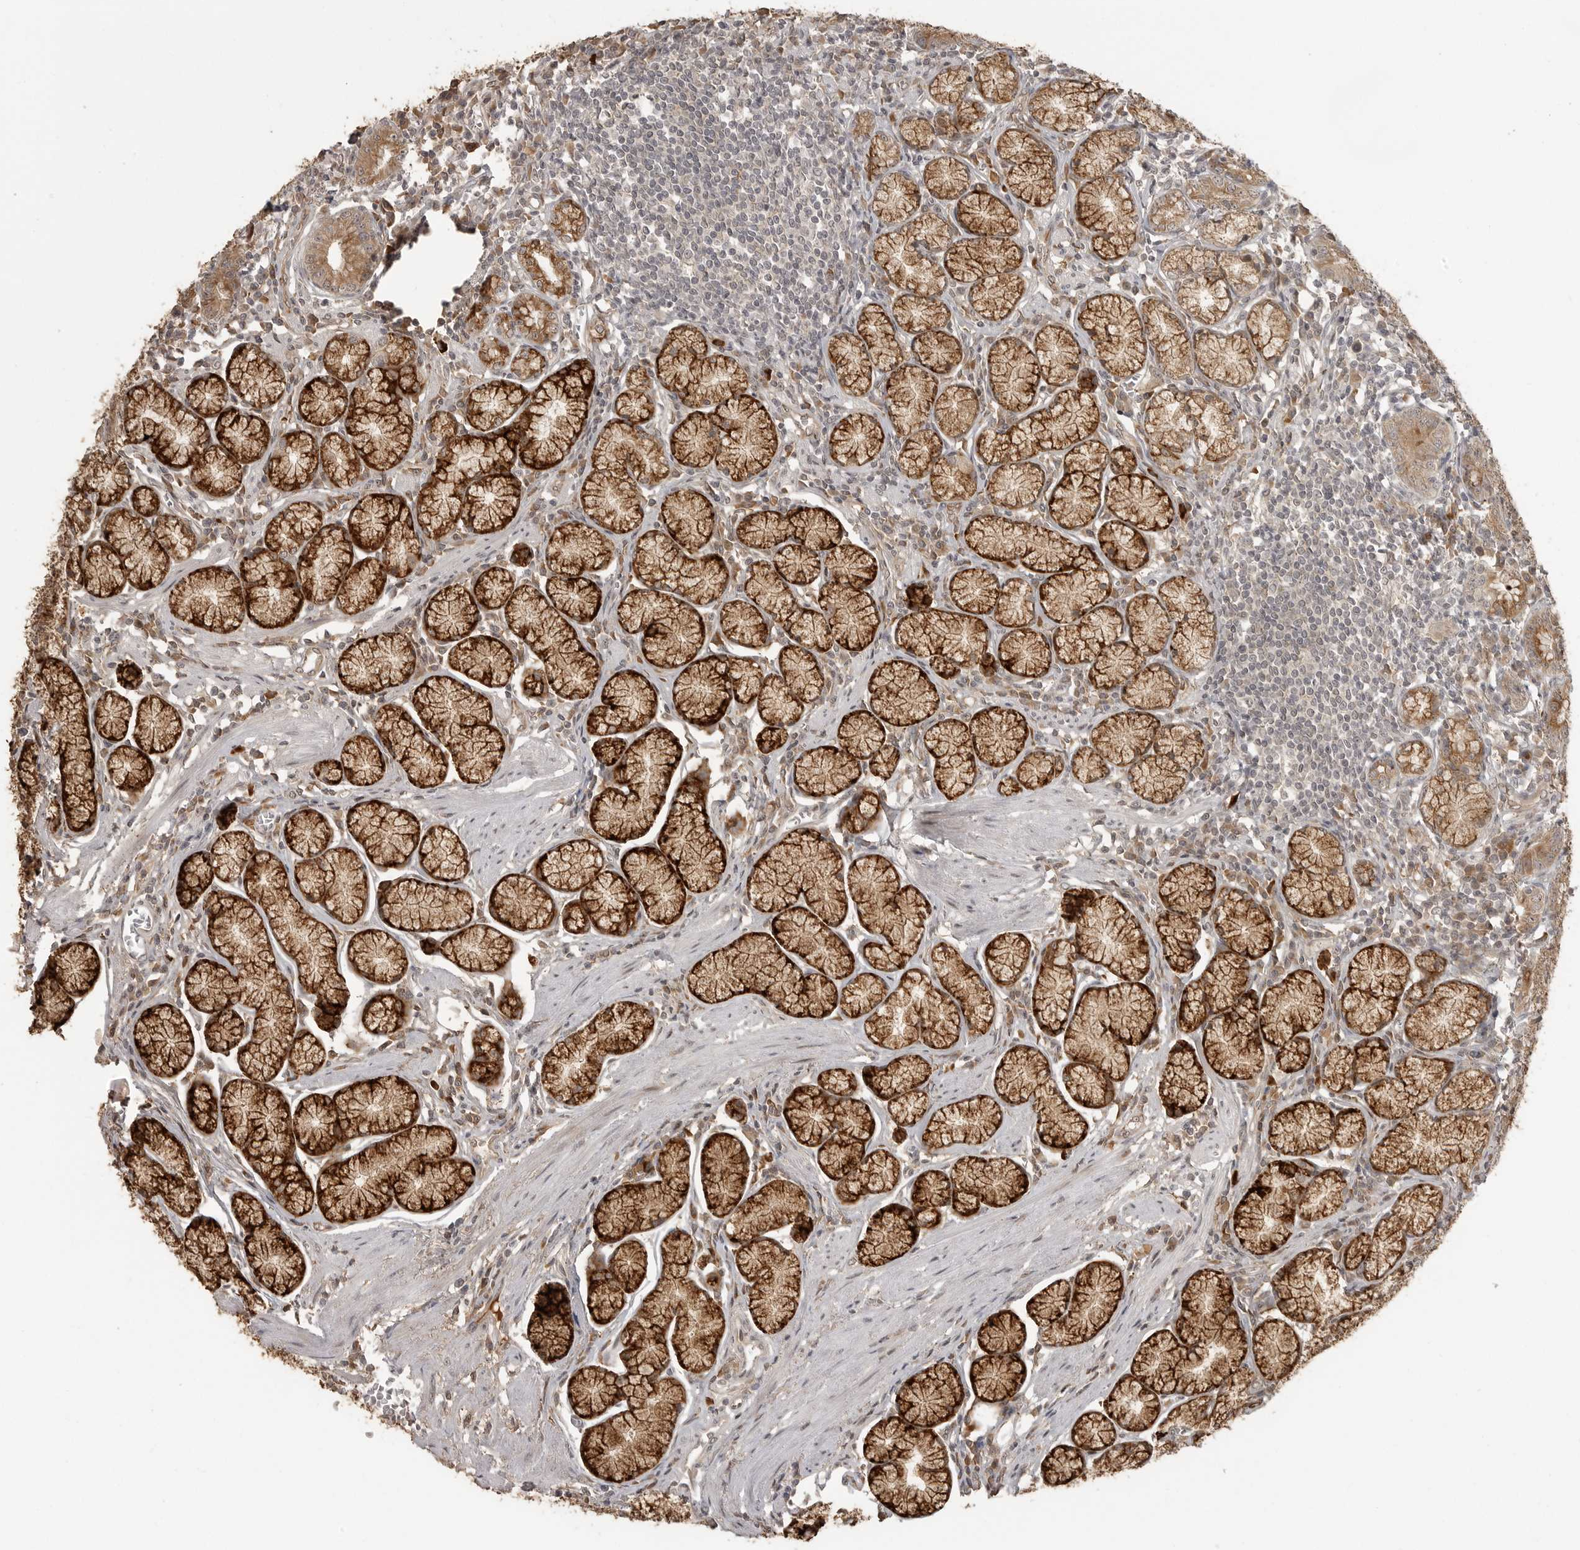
{"staining": {"intensity": "strong", "quantity": ">75%", "location": "cytoplasmic/membranous"}, "tissue": "stomach", "cell_type": "Glandular cells", "image_type": "normal", "snomed": [{"axis": "morphology", "description": "Normal tissue, NOS"}, {"axis": "topography", "description": "Stomach"}], "caption": "Protein staining shows strong cytoplasmic/membranous expression in approximately >75% of glandular cells in unremarkable stomach.", "gene": "SMG8", "patient": {"sex": "male", "age": 55}}